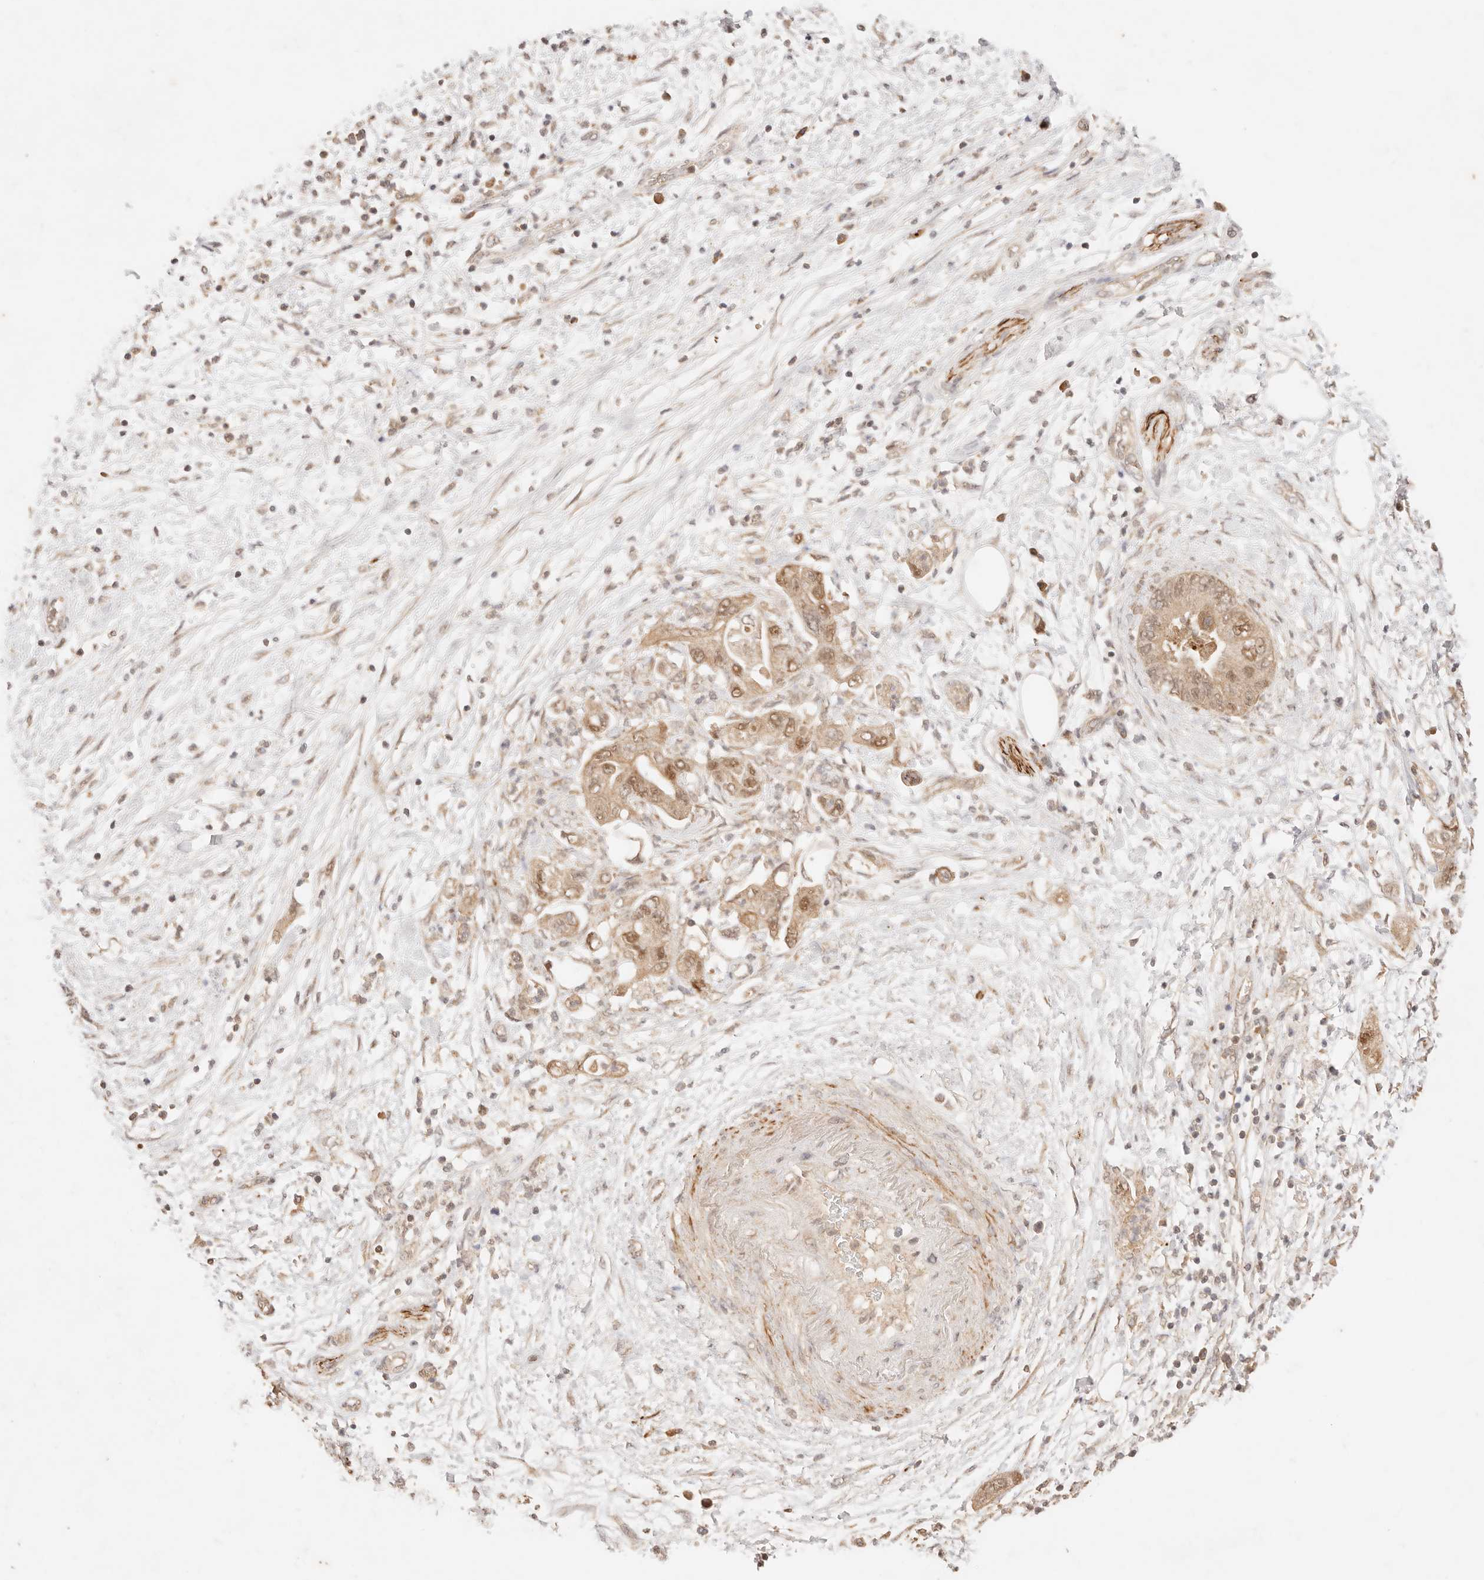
{"staining": {"intensity": "moderate", "quantity": ">75%", "location": "cytoplasmic/membranous,nuclear"}, "tissue": "pancreatic cancer", "cell_type": "Tumor cells", "image_type": "cancer", "snomed": [{"axis": "morphology", "description": "Adenocarcinoma, NOS"}, {"axis": "topography", "description": "Pancreas"}], "caption": "Immunohistochemistry histopathology image of pancreatic adenocarcinoma stained for a protein (brown), which demonstrates medium levels of moderate cytoplasmic/membranous and nuclear positivity in approximately >75% of tumor cells.", "gene": "TRIM11", "patient": {"sex": "female", "age": 73}}